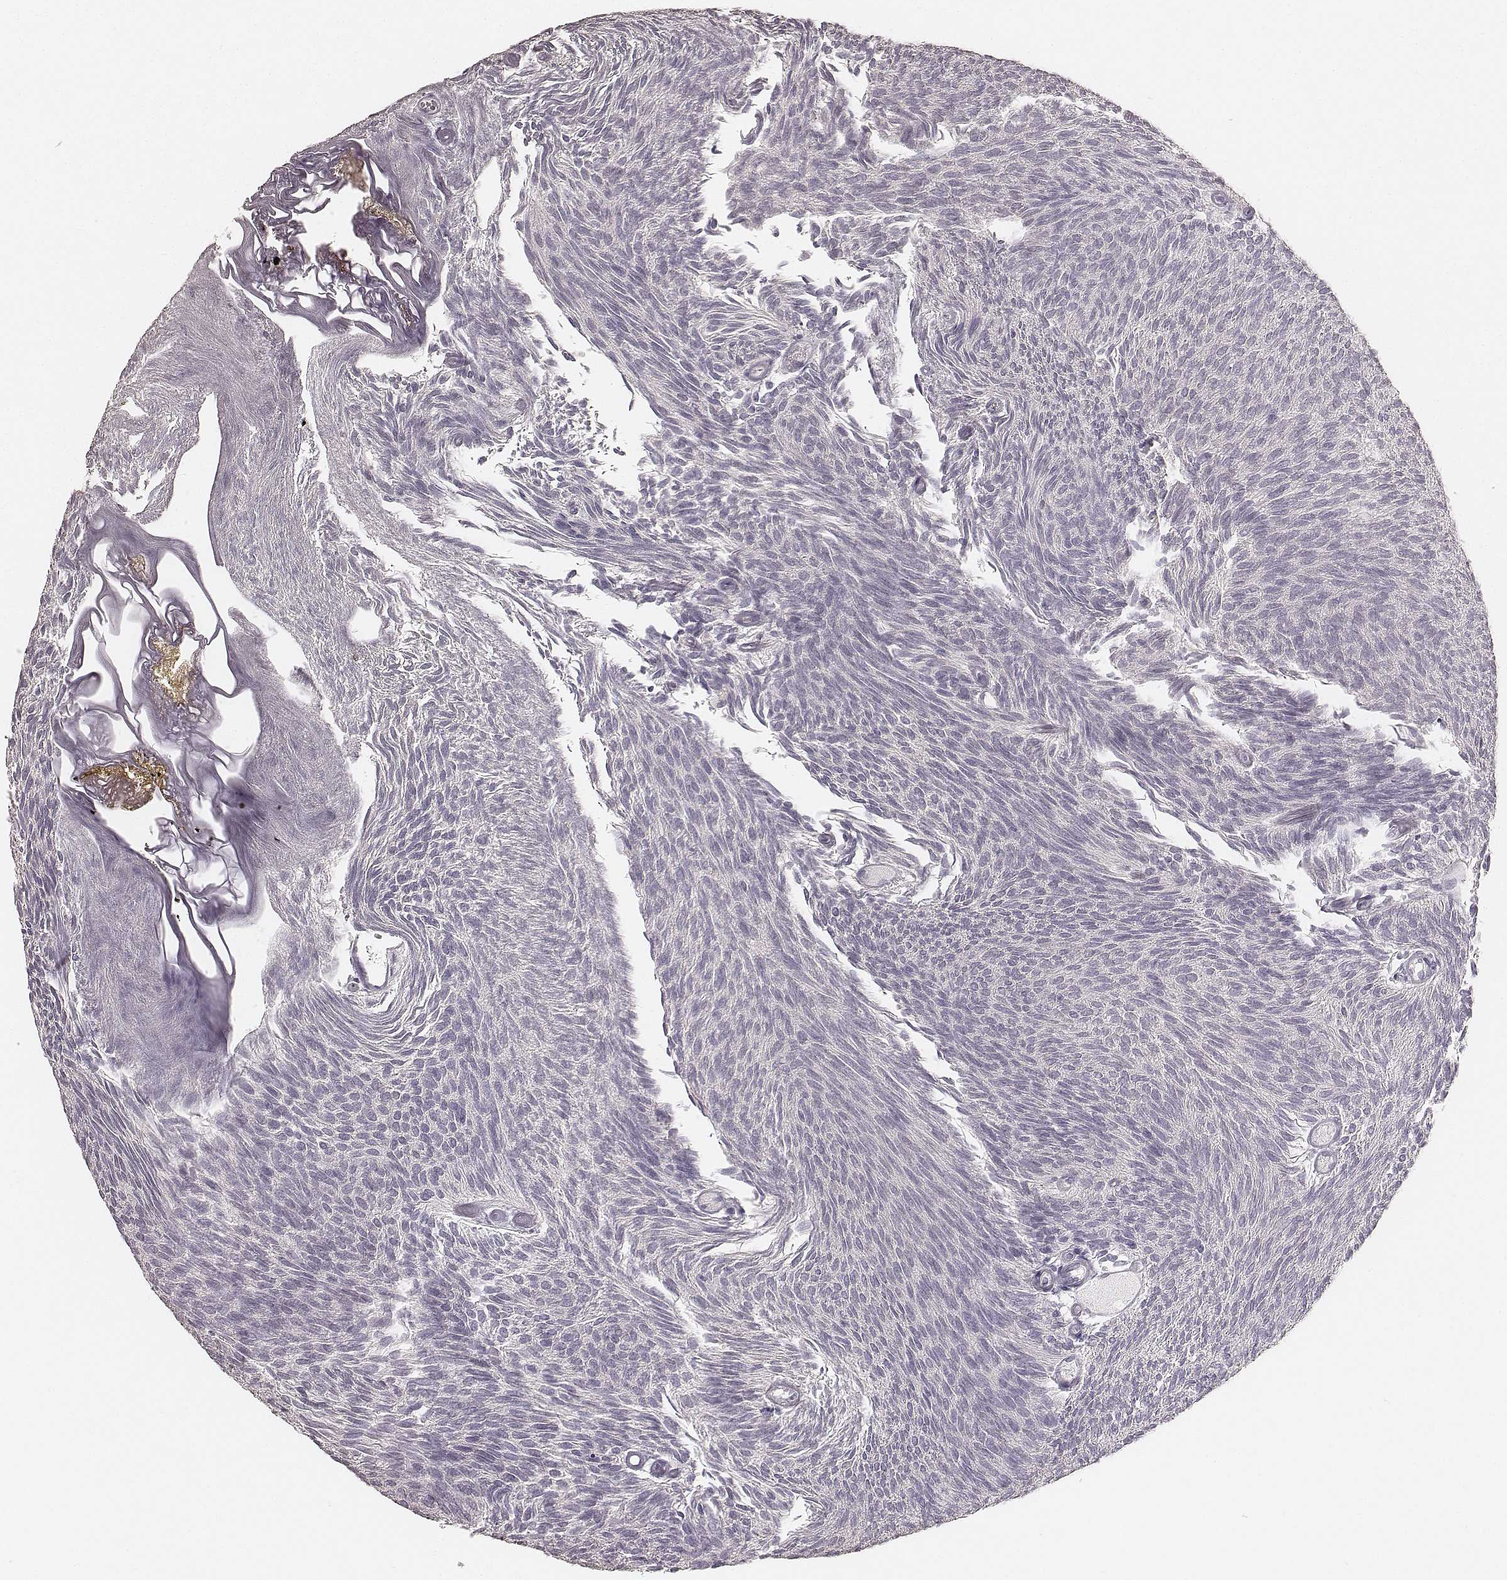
{"staining": {"intensity": "negative", "quantity": "none", "location": "none"}, "tissue": "urothelial cancer", "cell_type": "Tumor cells", "image_type": "cancer", "snomed": [{"axis": "morphology", "description": "Urothelial carcinoma, Low grade"}, {"axis": "topography", "description": "Urinary bladder"}], "caption": "An image of human urothelial carcinoma (low-grade) is negative for staining in tumor cells. (Stains: DAB IHC with hematoxylin counter stain, Microscopy: brightfield microscopy at high magnification).", "gene": "LY6K", "patient": {"sex": "male", "age": 77}}